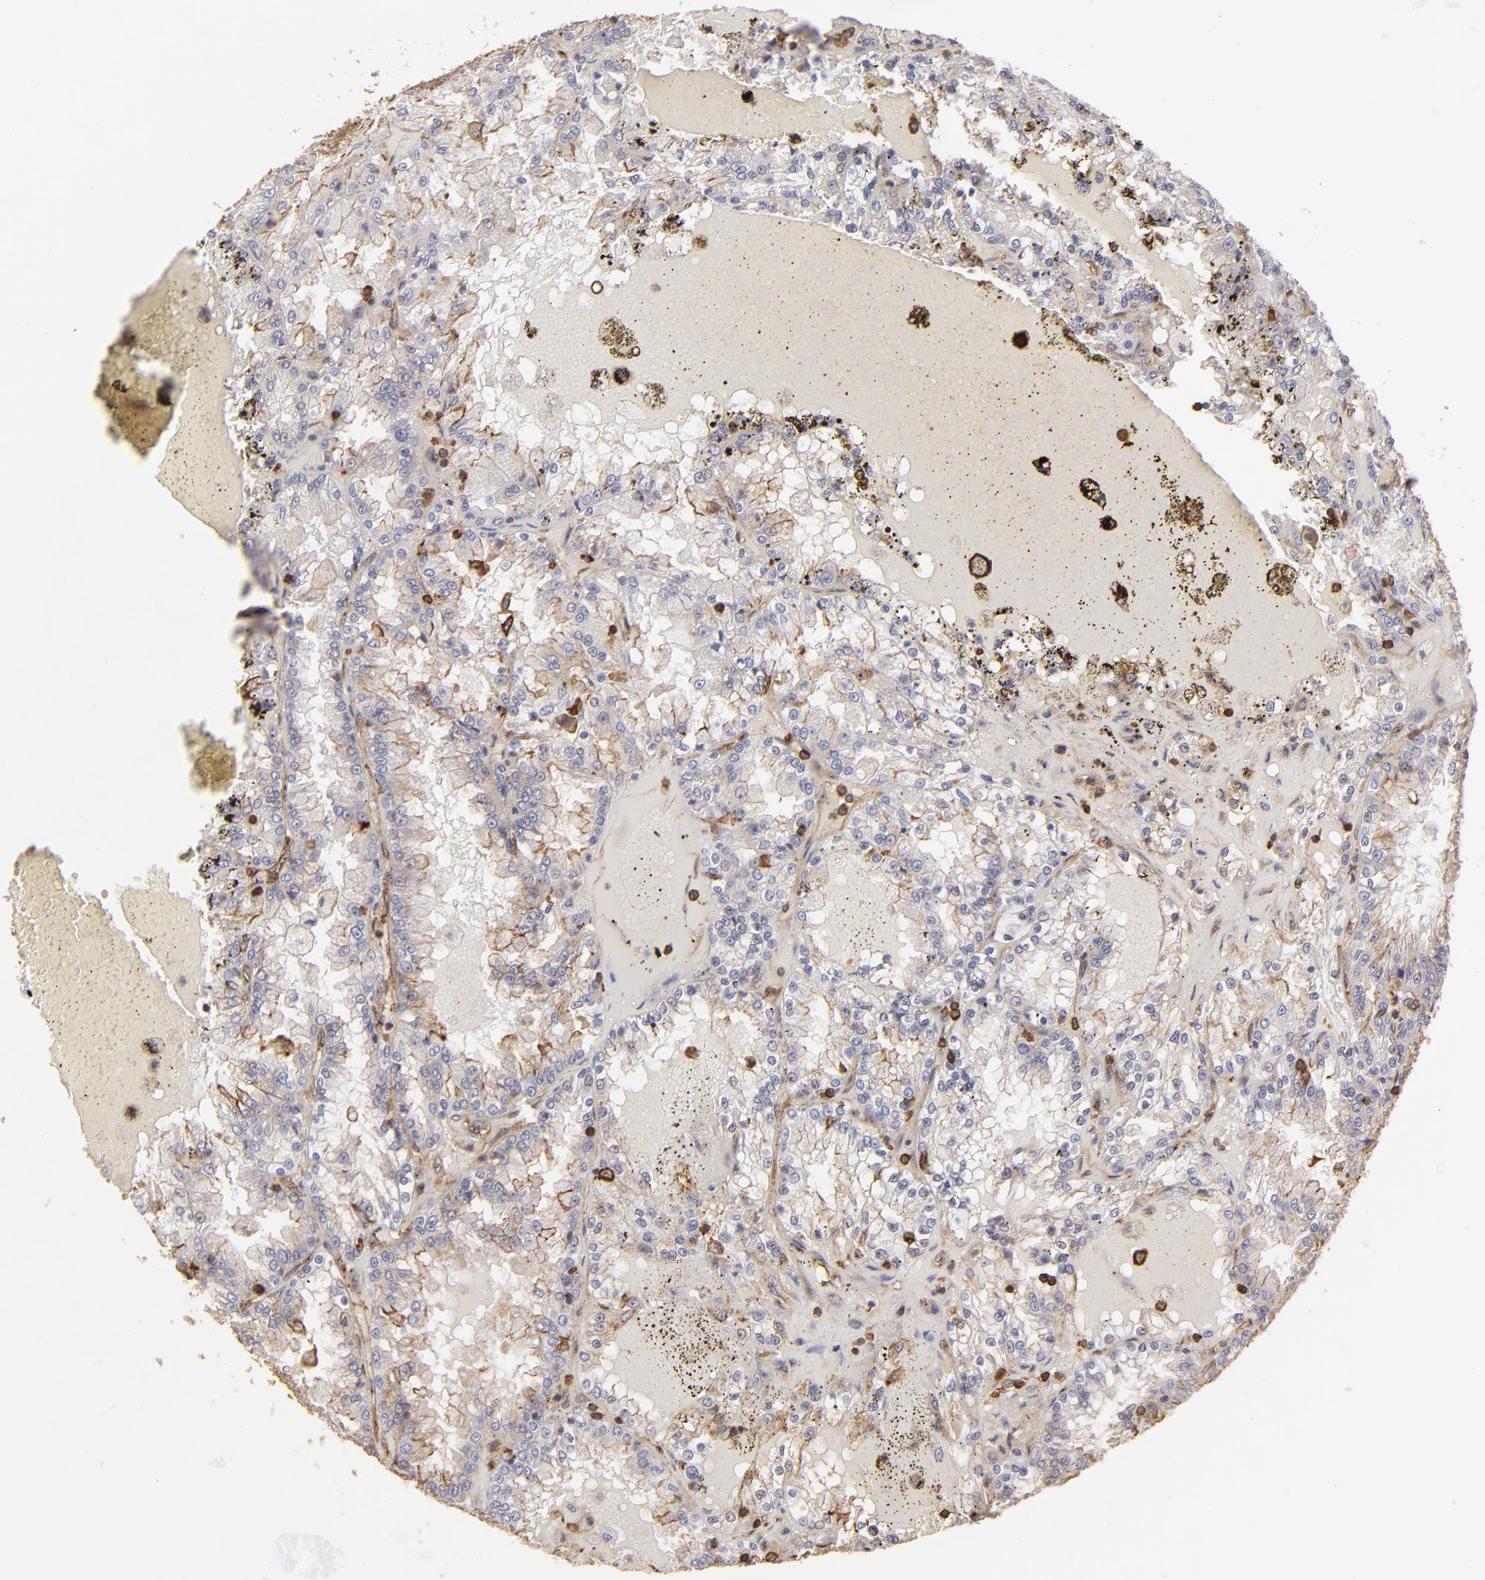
{"staining": {"intensity": "weak", "quantity": ">75%", "location": "cytoplasmic/membranous"}, "tissue": "renal cancer", "cell_type": "Tumor cells", "image_type": "cancer", "snomed": [{"axis": "morphology", "description": "Adenocarcinoma, NOS"}, {"axis": "topography", "description": "Kidney"}], "caption": "IHC of renal adenocarcinoma displays low levels of weak cytoplasmic/membranous expression in approximately >75% of tumor cells.", "gene": "ACTB", "patient": {"sex": "female", "age": 56}}